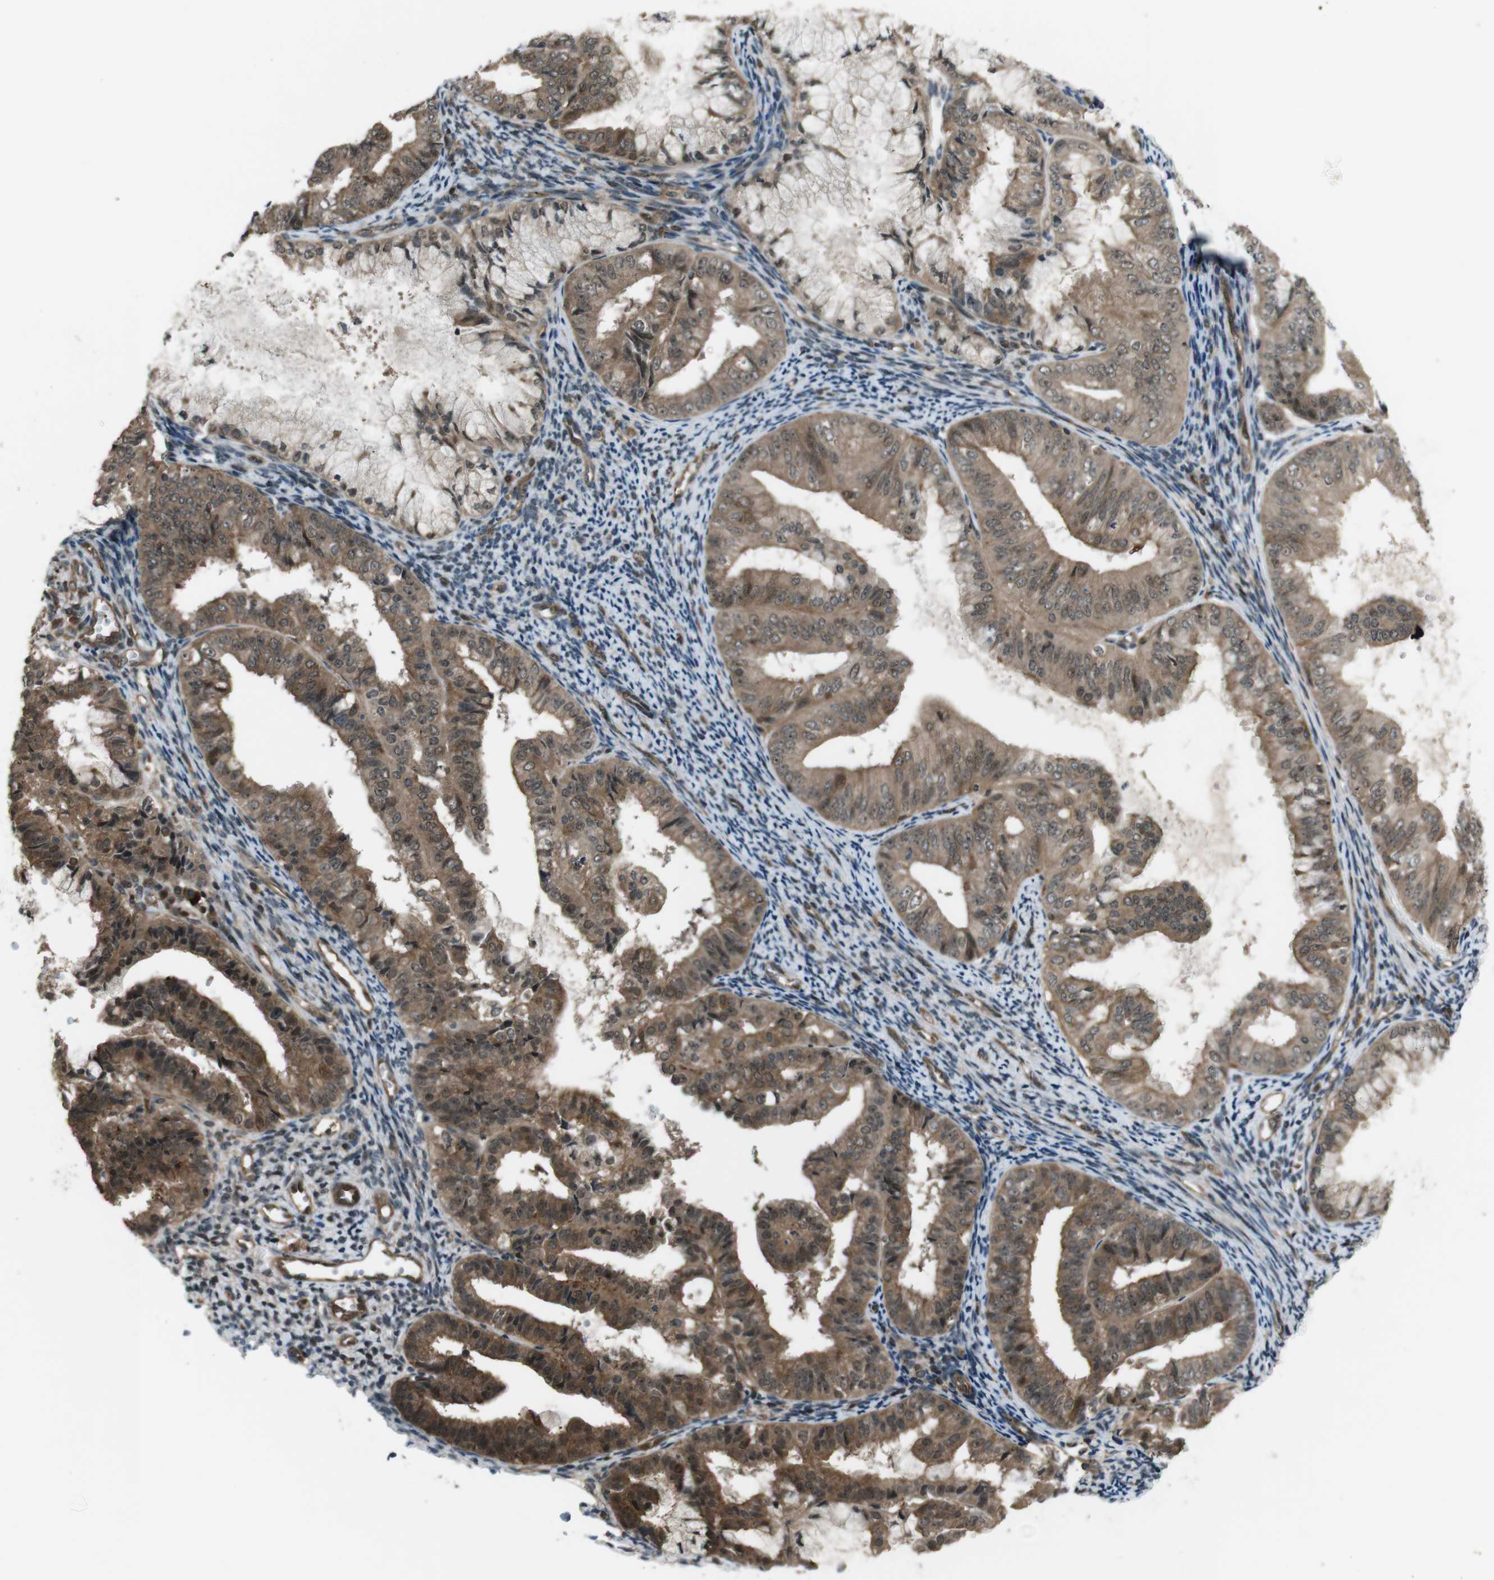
{"staining": {"intensity": "strong", "quantity": ">75%", "location": "cytoplasmic/membranous,nuclear"}, "tissue": "endometrial cancer", "cell_type": "Tumor cells", "image_type": "cancer", "snomed": [{"axis": "morphology", "description": "Adenocarcinoma, NOS"}, {"axis": "topography", "description": "Endometrium"}], "caption": "DAB immunohistochemical staining of adenocarcinoma (endometrial) shows strong cytoplasmic/membranous and nuclear protein positivity in about >75% of tumor cells.", "gene": "TIAM2", "patient": {"sex": "female", "age": 63}}